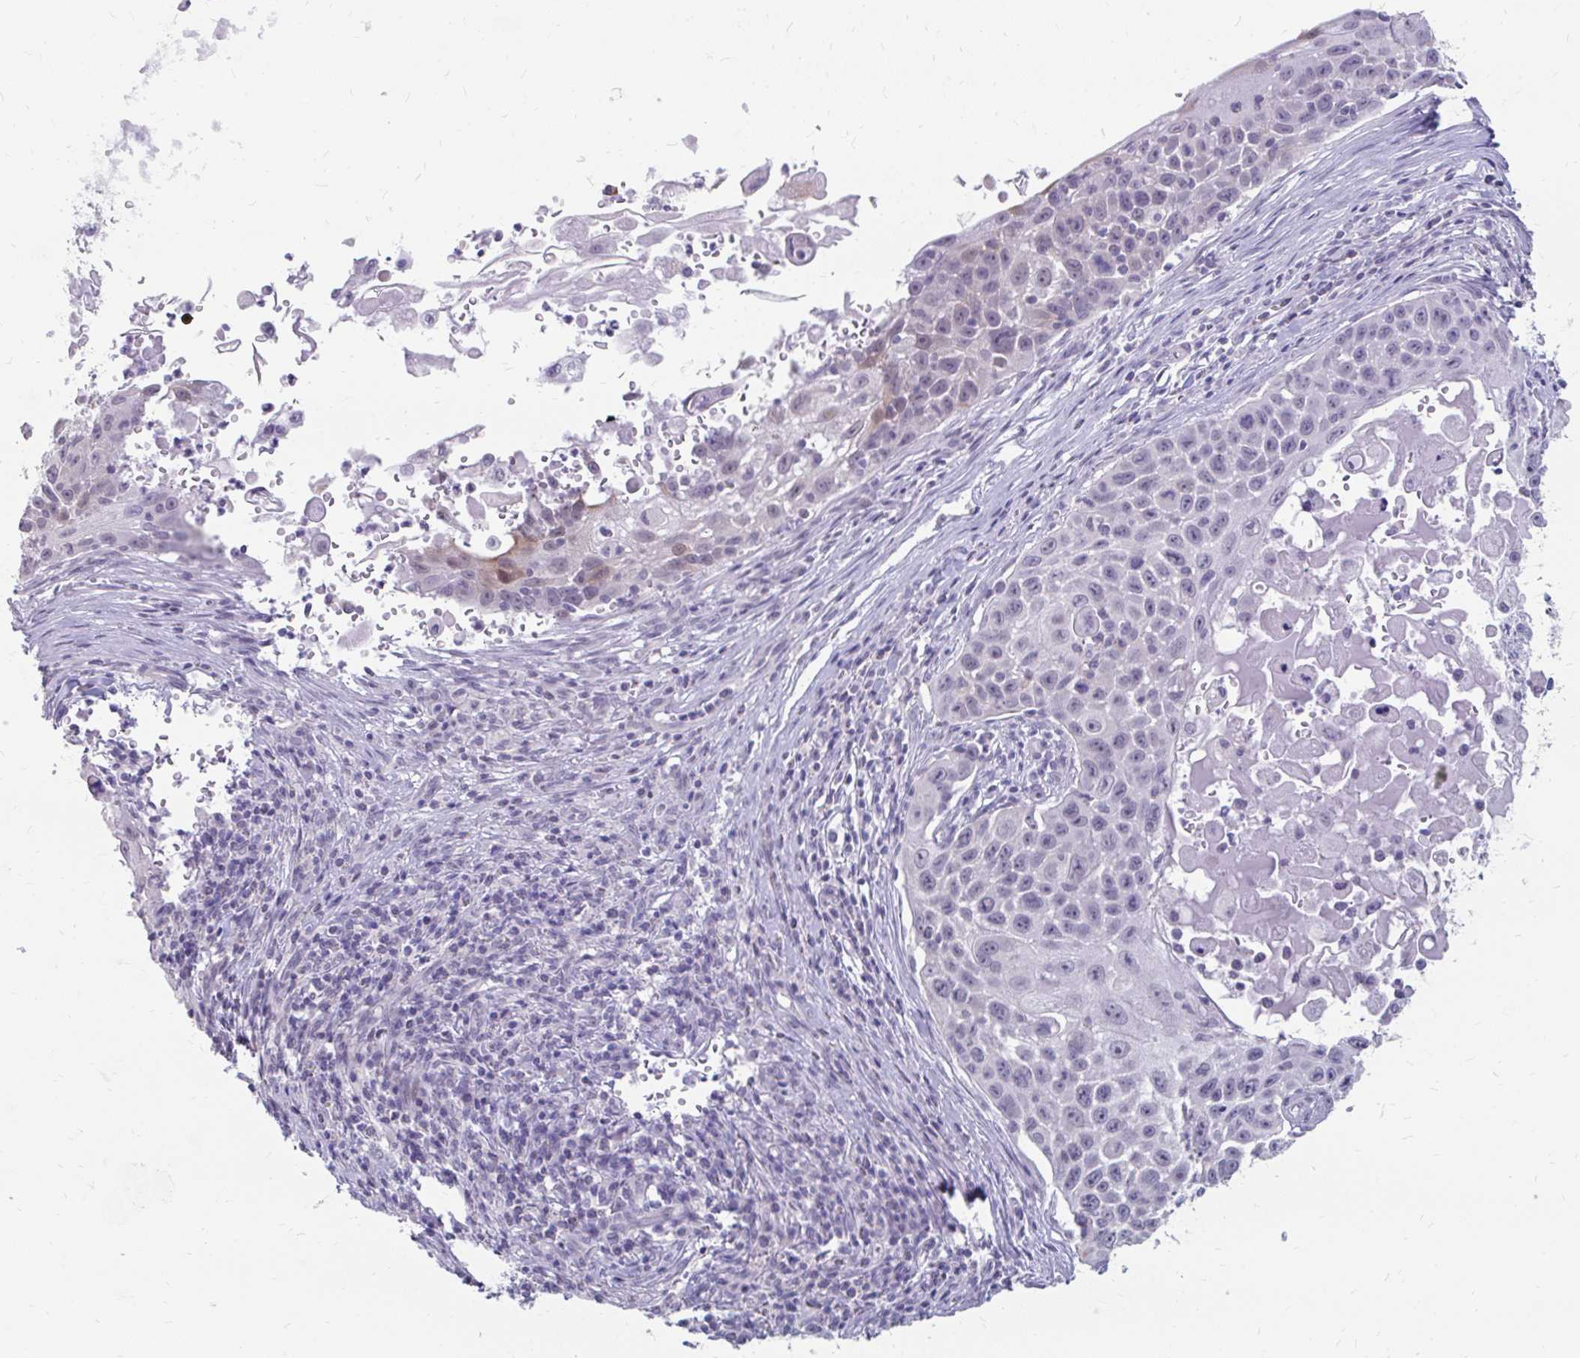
{"staining": {"intensity": "weak", "quantity": "<25%", "location": "cytoplasmic/membranous,nuclear"}, "tissue": "skin cancer", "cell_type": "Tumor cells", "image_type": "cancer", "snomed": [{"axis": "morphology", "description": "Squamous cell carcinoma, NOS"}, {"axis": "topography", "description": "Skin"}], "caption": "Micrograph shows no protein positivity in tumor cells of skin cancer (squamous cell carcinoma) tissue. (DAB immunohistochemistry (IHC), high magnification).", "gene": "RGS16", "patient": {"sex": "male", "age": 24}}